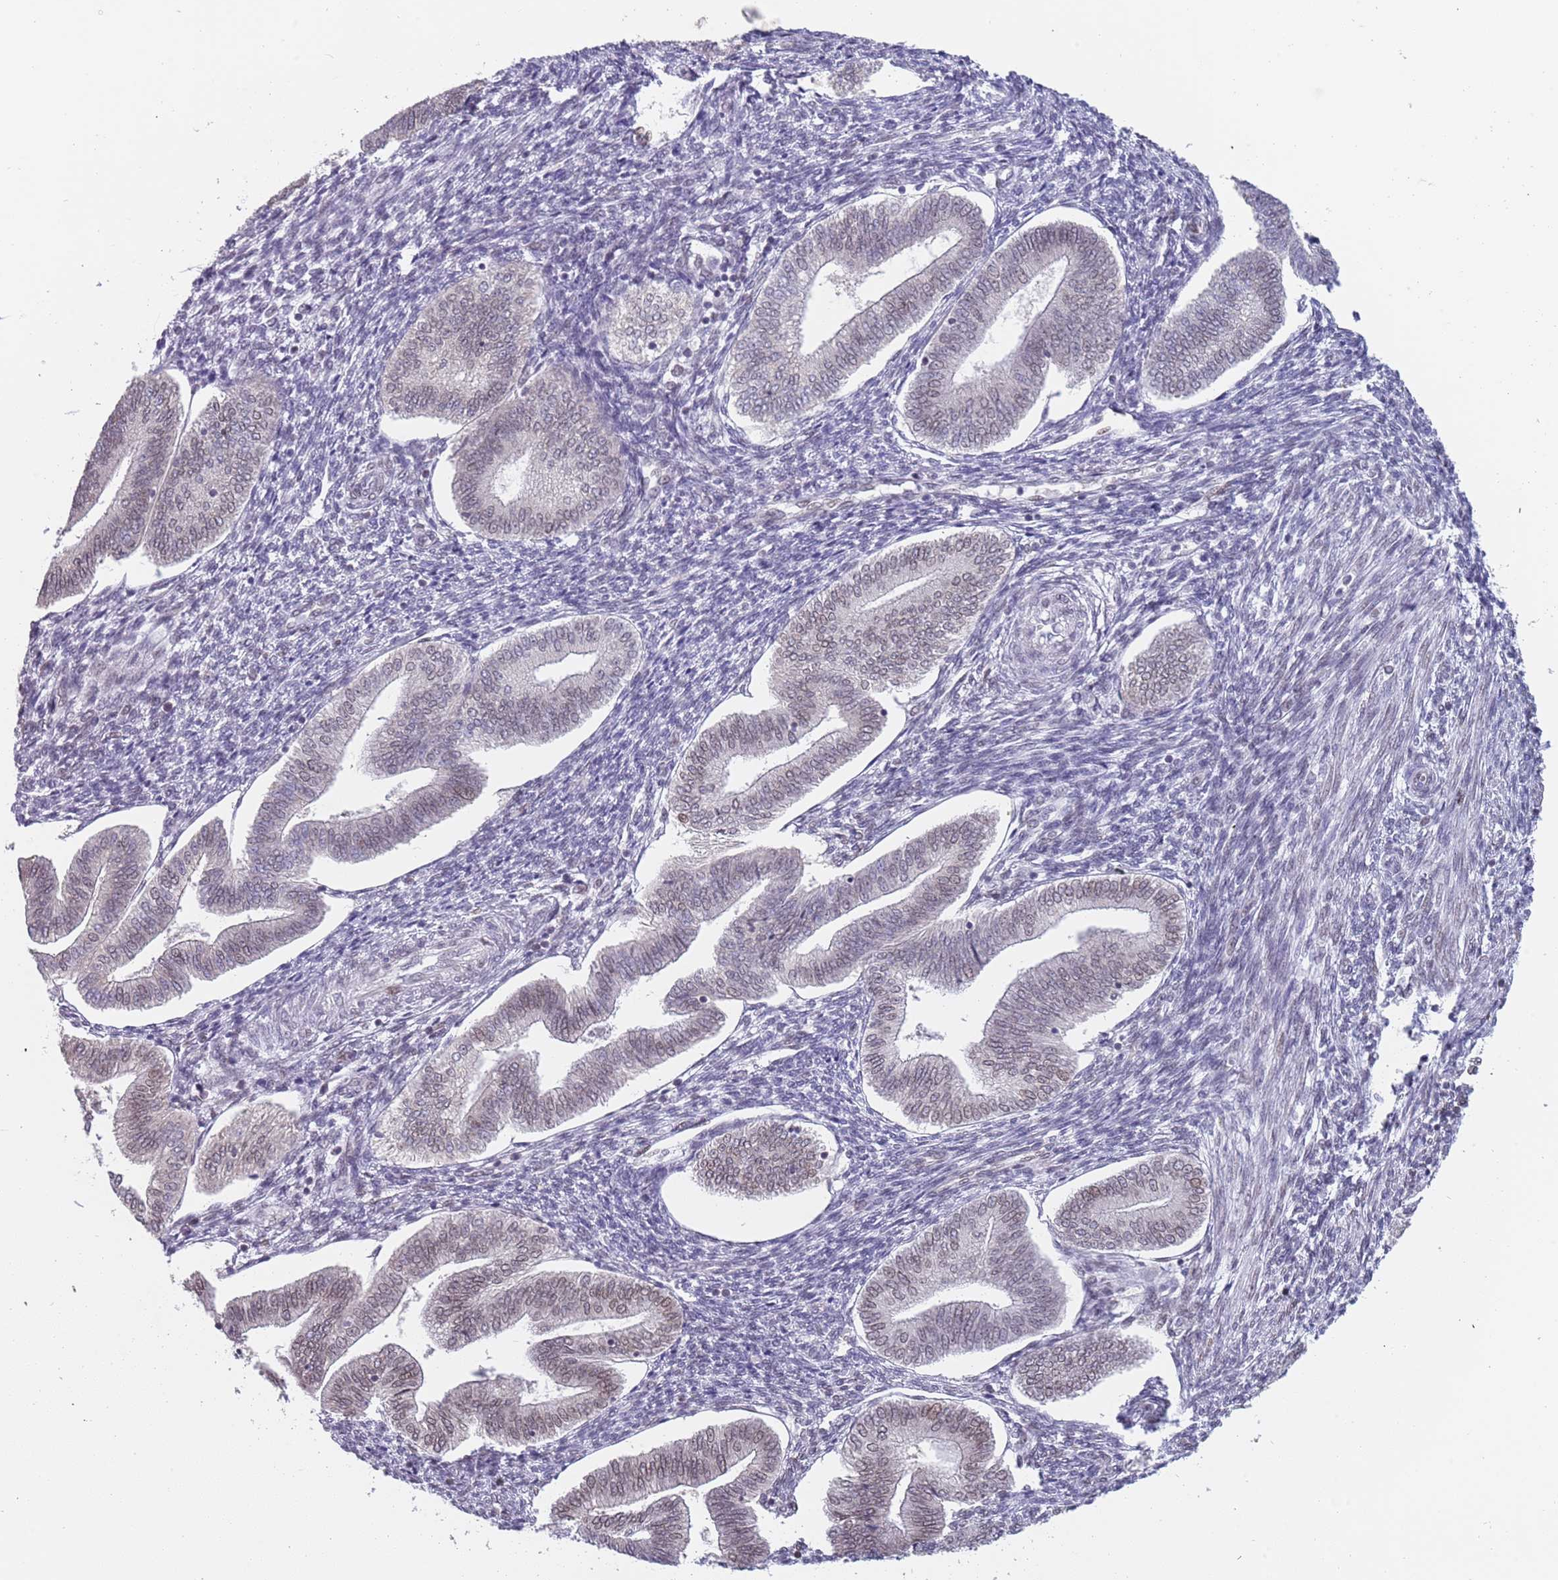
{"staining": {"intensity": "moderate", "quantity": "<25%", "location": "cytoplasmic/membranous,nuclear"}, "tissue": "endometrium", "cell_type": "Cells in endometrial stroma", "image_type": "normal", "snomed": [{"axis": "morphology", "description": "Normal tissue, NOS"}, {"axis": "topography", "description": "Endometrium"}], "caption": "Cells in endometrial stroma demonstrate low levels of moderate cytoplasmic/membranous,nuclear positivity in approximately <25% of cells in benign endometrium.", "gene": "KLHDC2", "patient": {"sex": "female", "age": 34}}